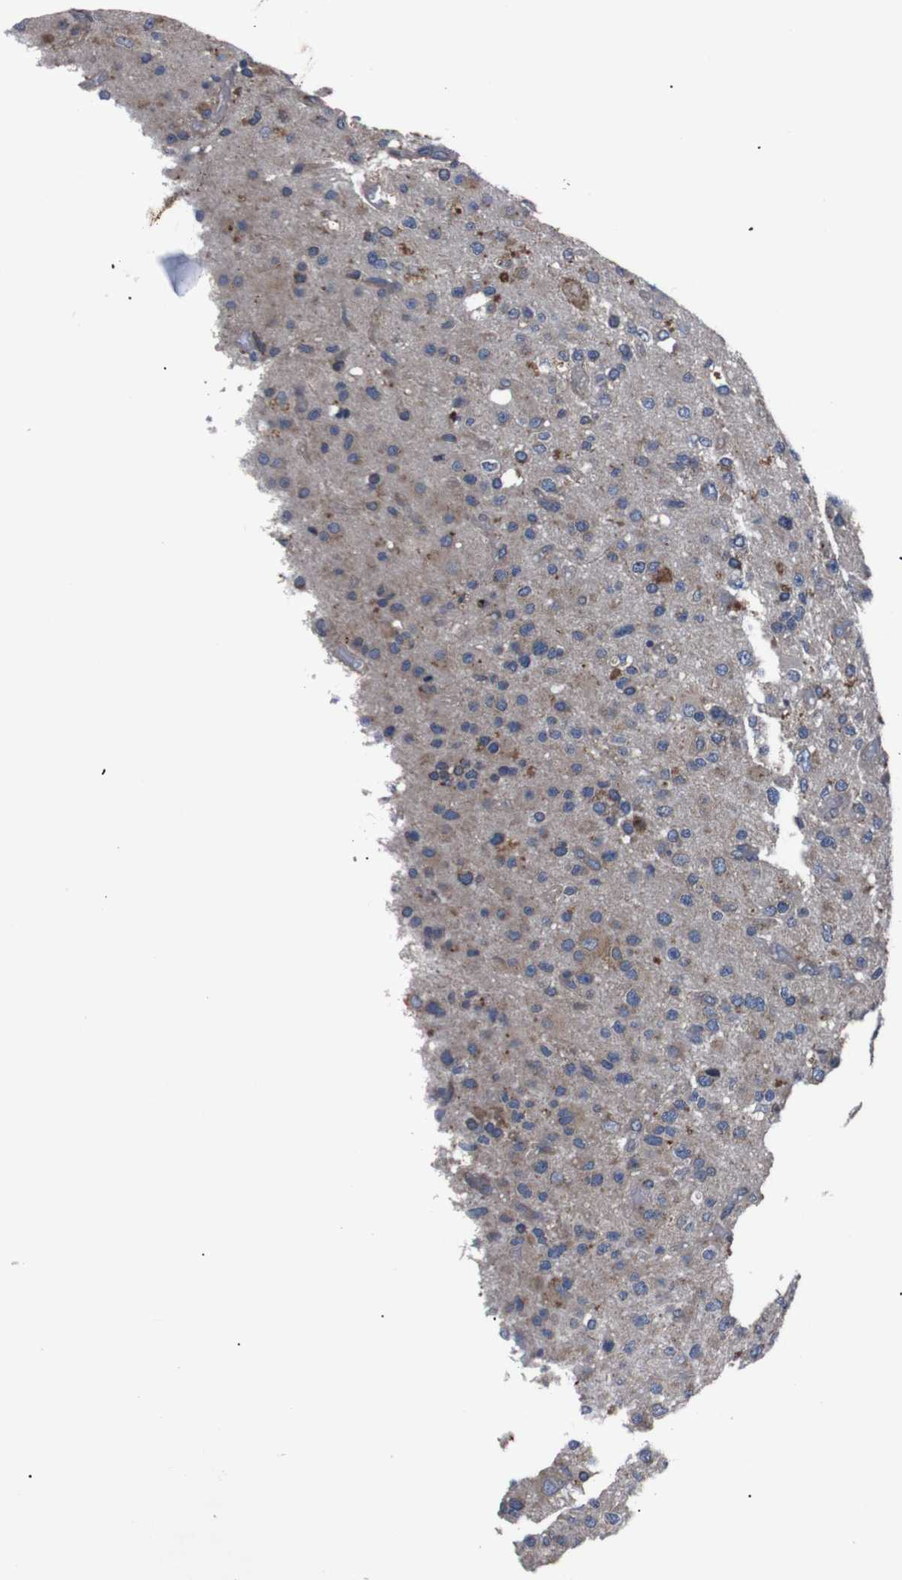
{"staining": {"intensity": "moderate", "quantity": "<25%", "location": "cytoplasmic/membranous"}, "tissue": "glioma", "cell_type": "Tumor cells", "image_type": "cancer", "snomed": [{"axis": "morphology", "description": "Glioma, malignant, High grade"}, {"axis": "topography", "description": "Brain"}], "caption": "High-grade glioma (malignant) stained for a protein (brown) displays moderate cytoplasmic/membranous positive expression in approximately <25% of tumor cells.", "gene": "SIGMAR1", "patient": {"sex": "male", "age": 47}}